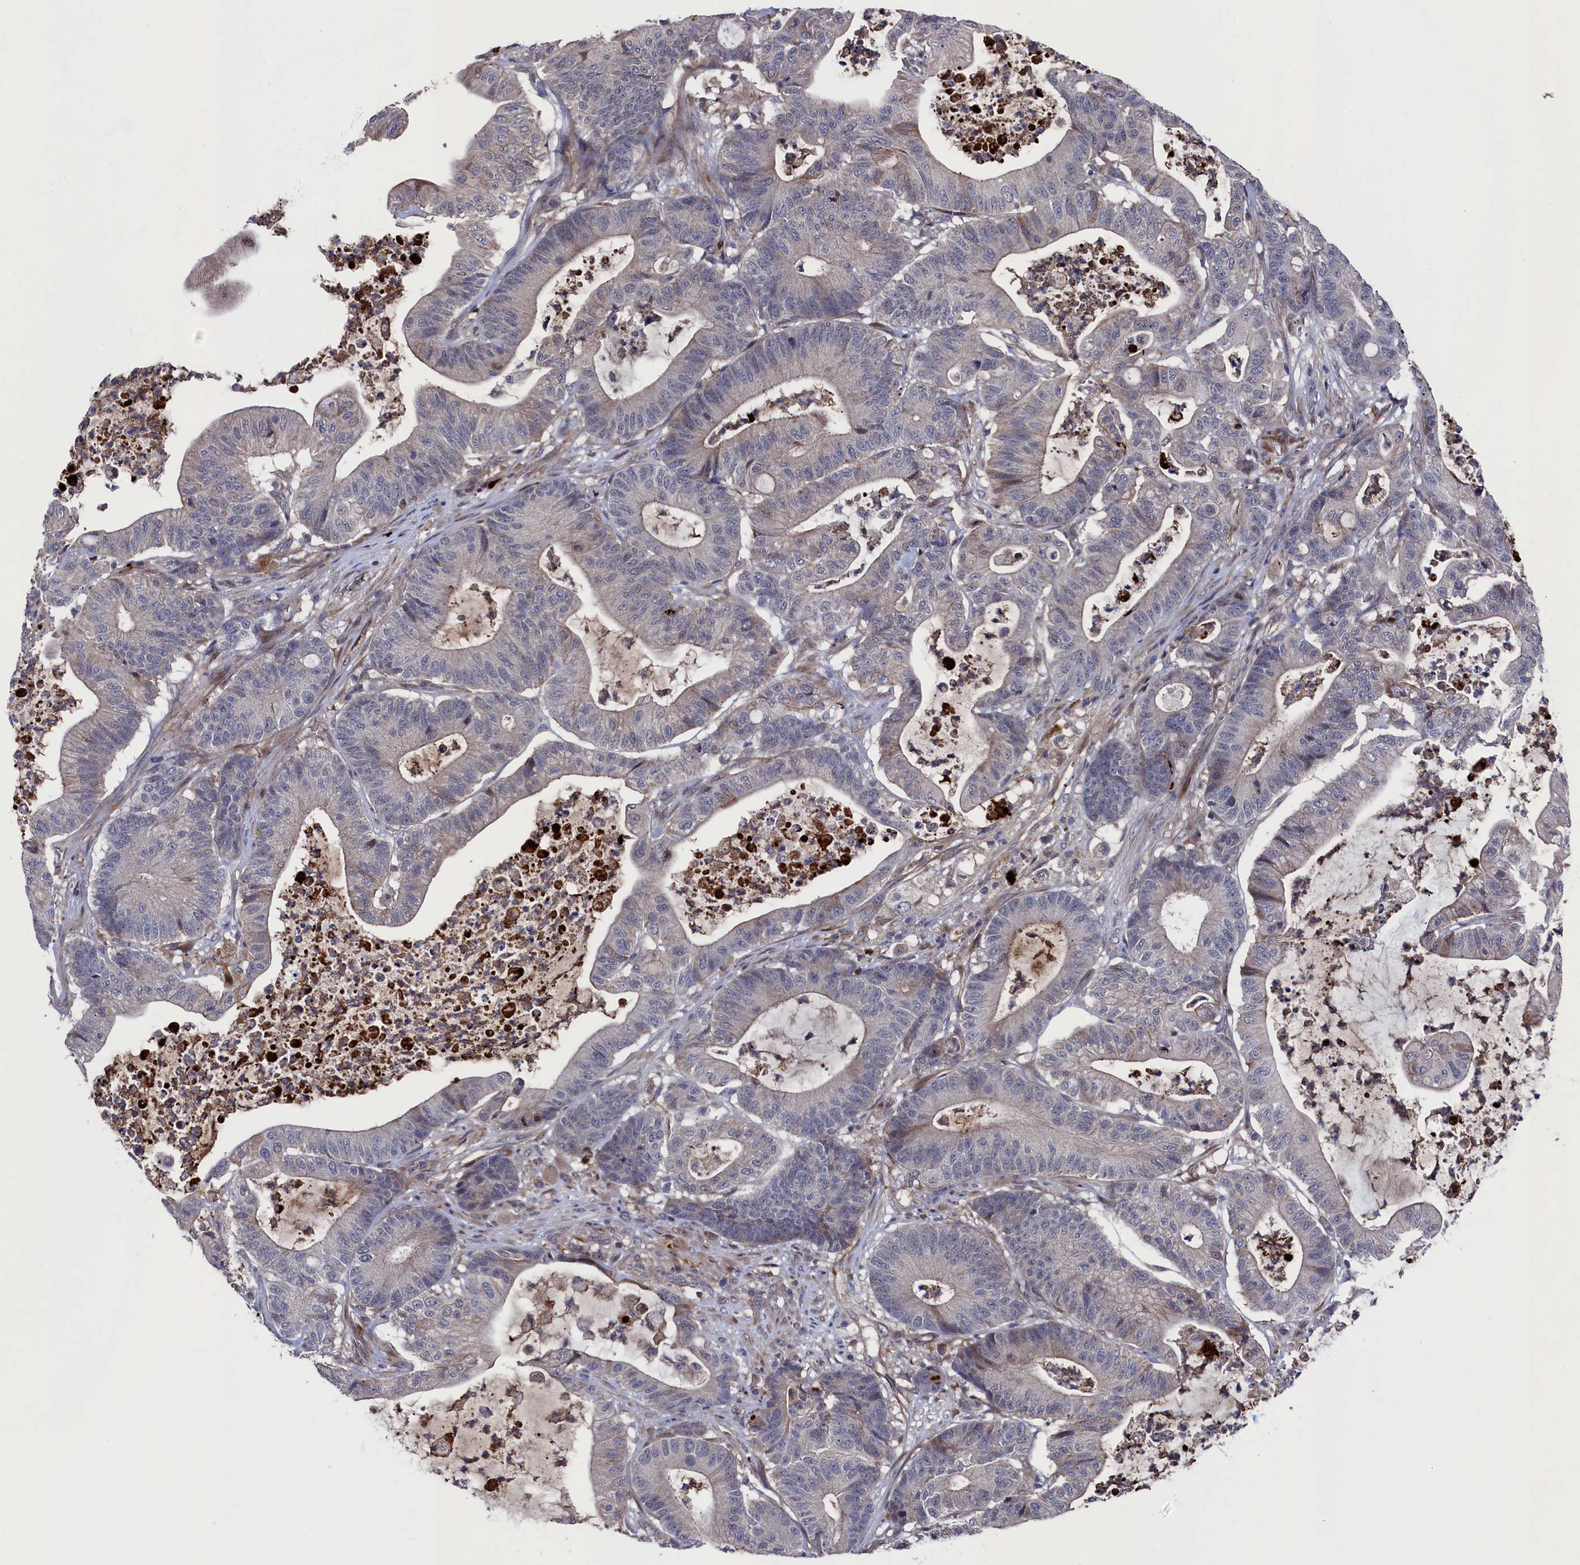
{"staining": {"intensity": "weak", "quantity": "<25%", "location": "cytoplasmic/membranous"}, "tissue": "colorectal cancer", "cell_type": "Tumor cells", "image_type": "cancer", "snomed": [{"axis": "morphology", "description": "Adenocarcinoma, NOS"}, {"axis": "topography", "description": "Colon"}], "caption": "High power microscopy histopathology image of an immunohistochemistry (IHC) image of colorectal cancer, revealing no significant expression in tumor cells. The staining is performed using DAB (3,3'-diaminobenzidine) brown chromogen with nuclei counter-stained in using hematoxylin.", "gene": "ZNF891", "patient": {"sex": "female", "age": 84}}